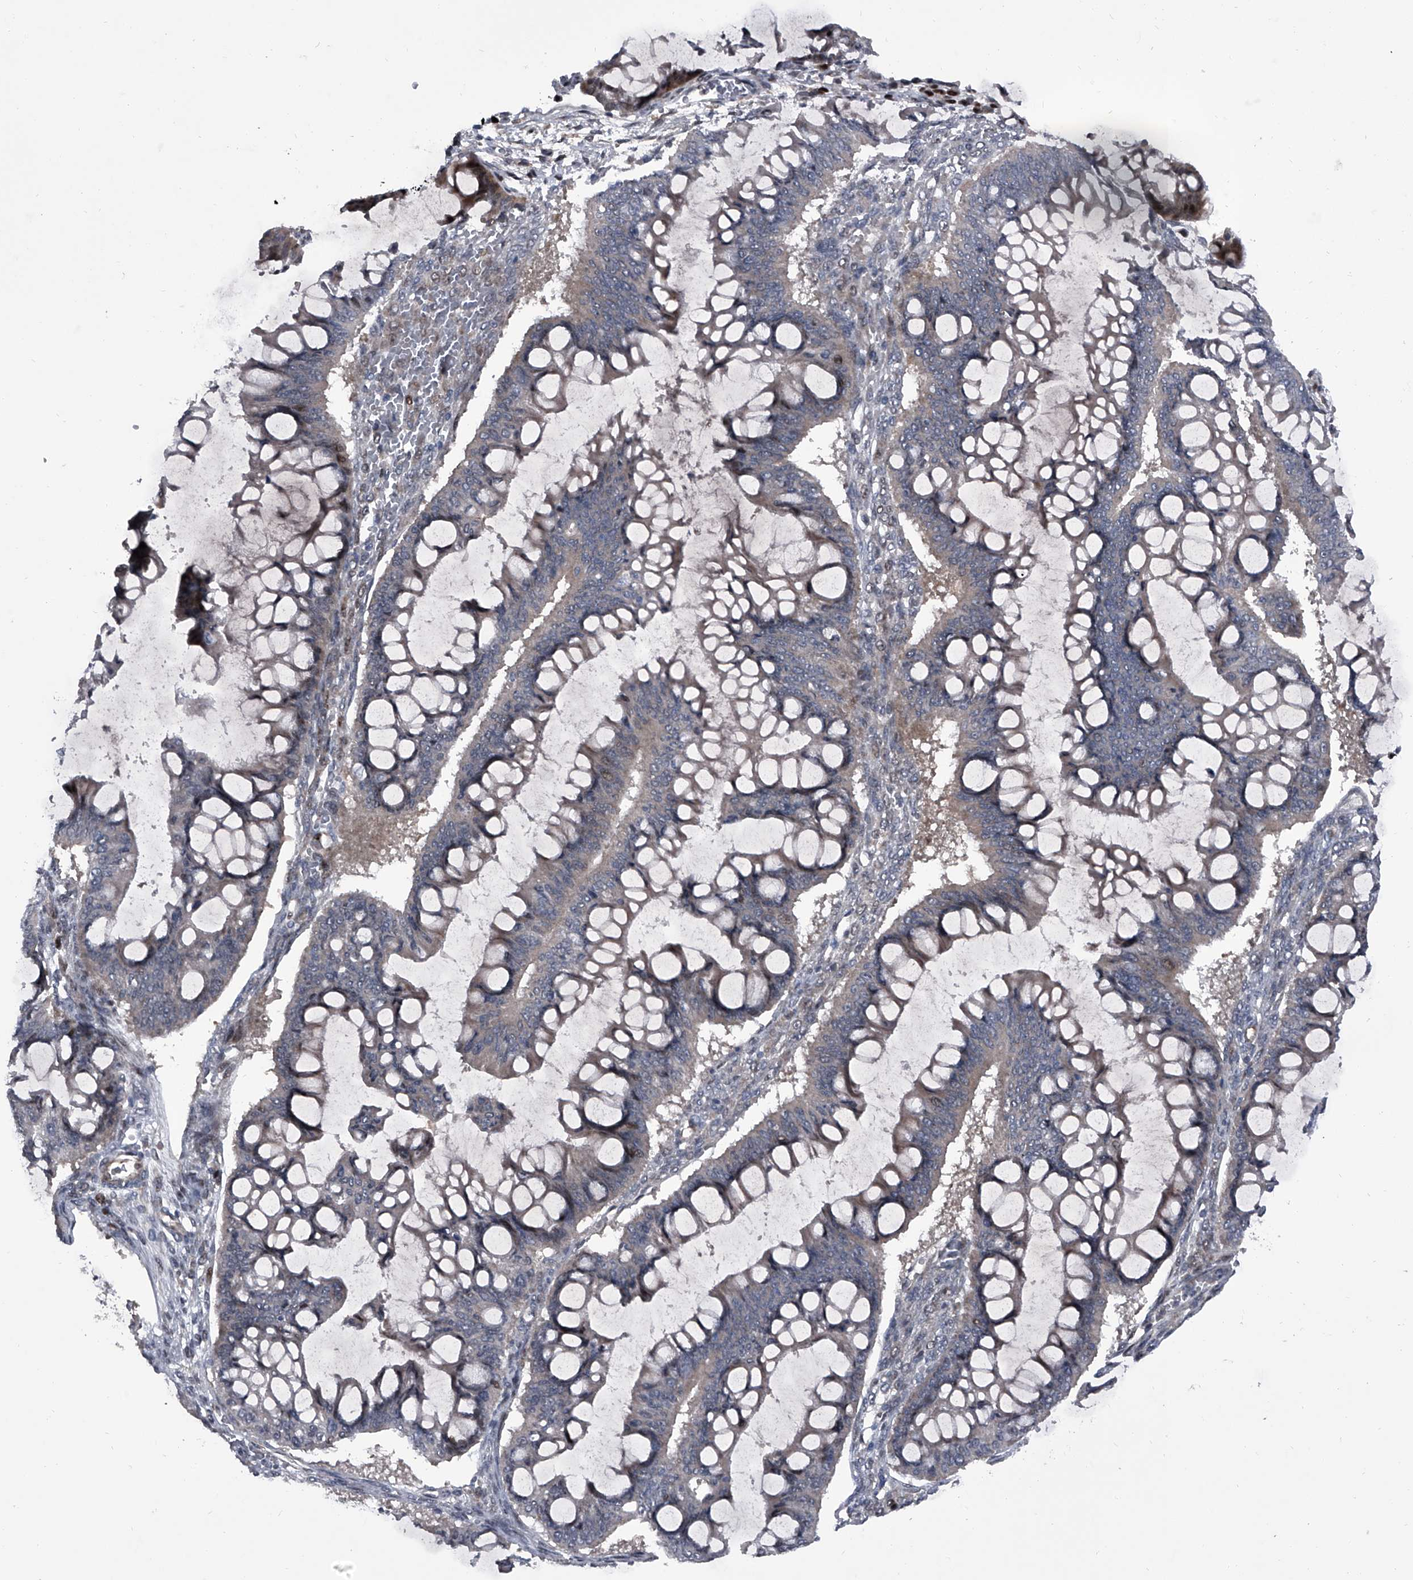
{"staining": {"intensity": "negative", "quantity": "none", "location": "none"}, "tissue": "ovarian cancer", "cell_type": "Tumor cells", "image_type": "cancer", "snomed": [{"axis": "morphology", "description": "Cystadenocarcinoma, mucinous, NOS"}, {"axis": "topography", "description": "Ovary"}], "caption": "An image of human mucinous cystadenocarcinoma (ovarian) is negative for staining in tumor cells. (DAB immunohistochemistry (IHC) with hematoxylin counter stain).", "gene": "ELK4", "patient": {"sex": "female", "age": 73}}